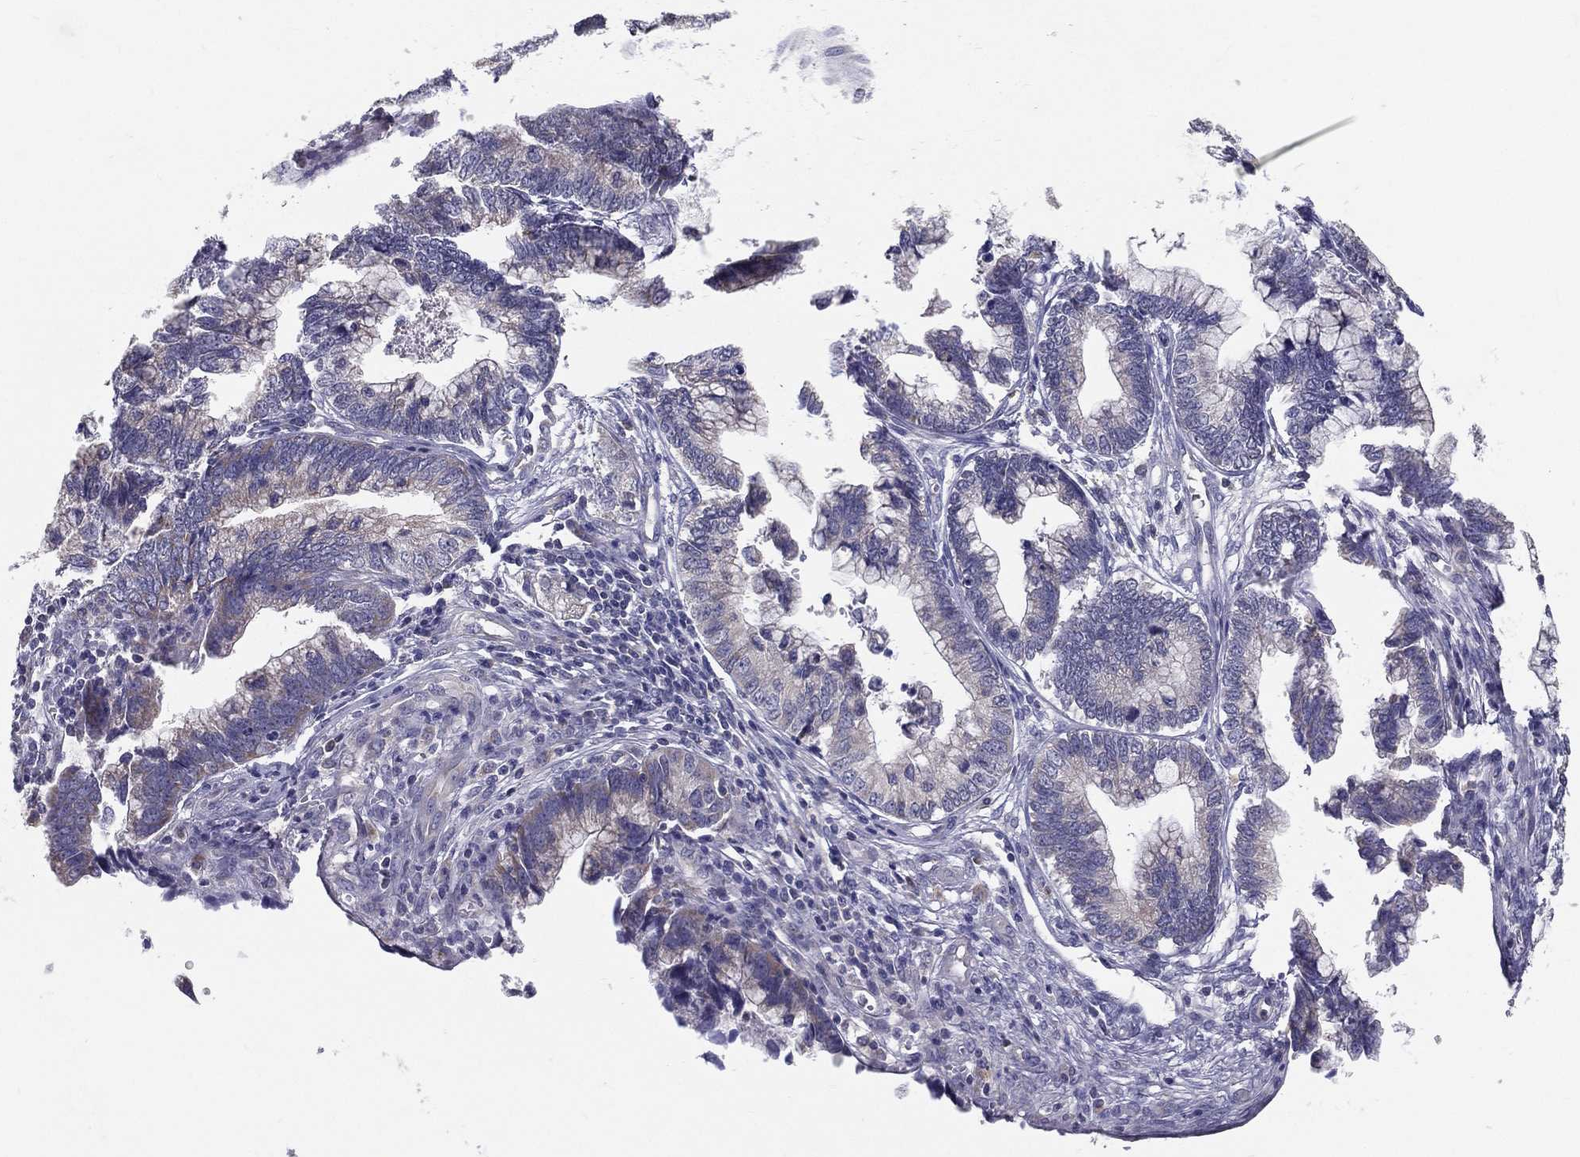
{"staining": {"intensity": "negative", "quantity": "none", "location": "none"}, "tissue": "cervical cancer", "cell_type": "Tumor cells", "image_type": "cancer", "snomed": [{"axis": "morphology", "description": "Adenocarcinoma, NOS"}, {"axis": "topography", "description": "Cervix"}], "caption": "Photomicrograph shows no protein positivity in tumor cells of cervical cancer (adenocarcinoma) tissue.", "gene": "PCSK1", "patient": {"sex": "female", "age": 44}}